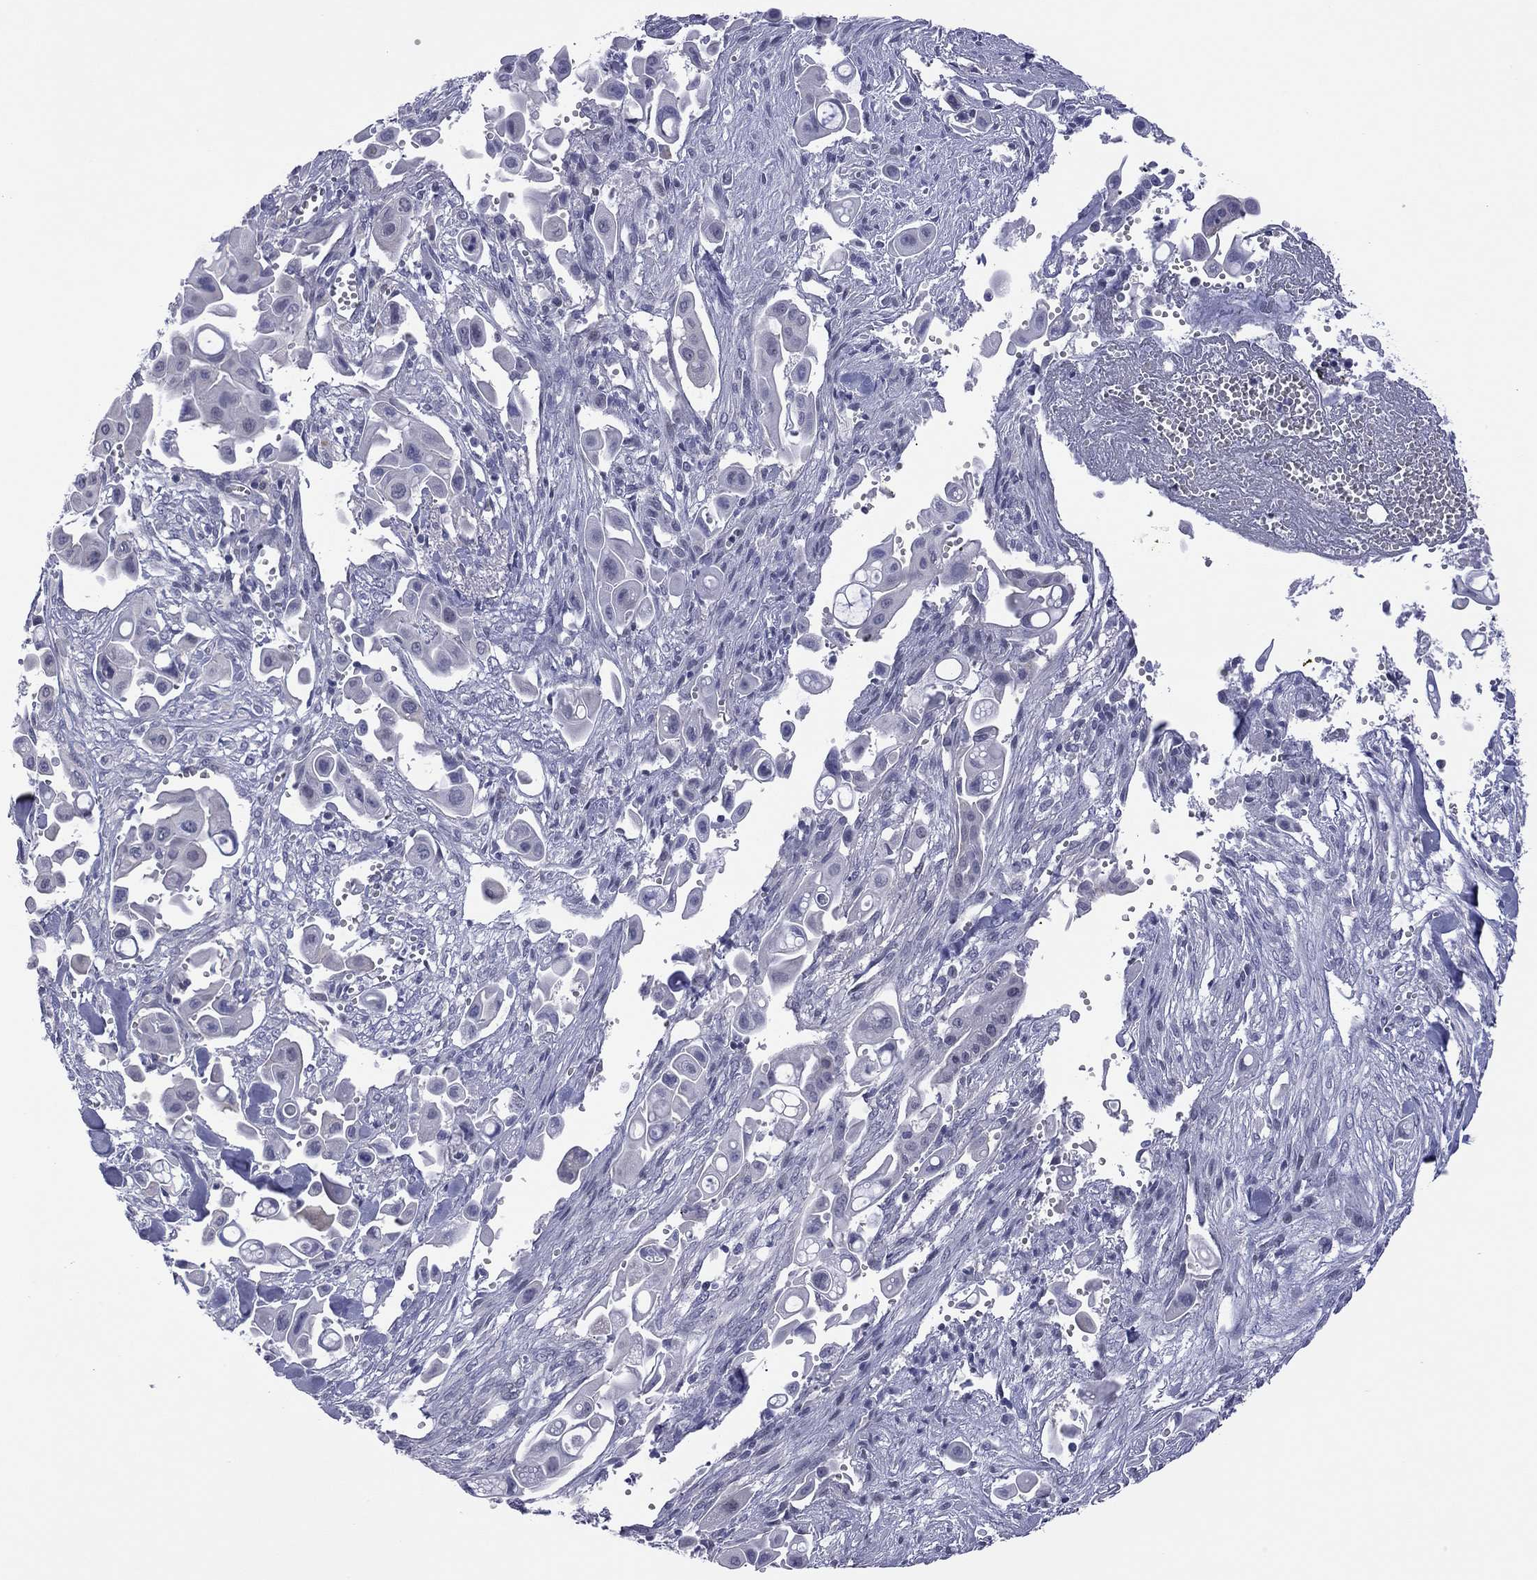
{"staining": {"intensity": "negative", "quantity": "none", "location": "none"}, "tissue": "pancreatic cancer", "cell_type": "Tumor cells", "image_type": "cancer", "snomed": [{"axis": "morphology", "description": "Adenocarcinoma, NOS"}, {"axis": "topography", "description": "Pancreas"}], "caption": "High power microscopy photomicrograph of an immunohistochemistry photomicrograph of pancreatic adenocarcinoma, revealing no significant staining in tumor cells.", "gene": "POU5F2", "patient": {"sex": "male", "age": 50}}